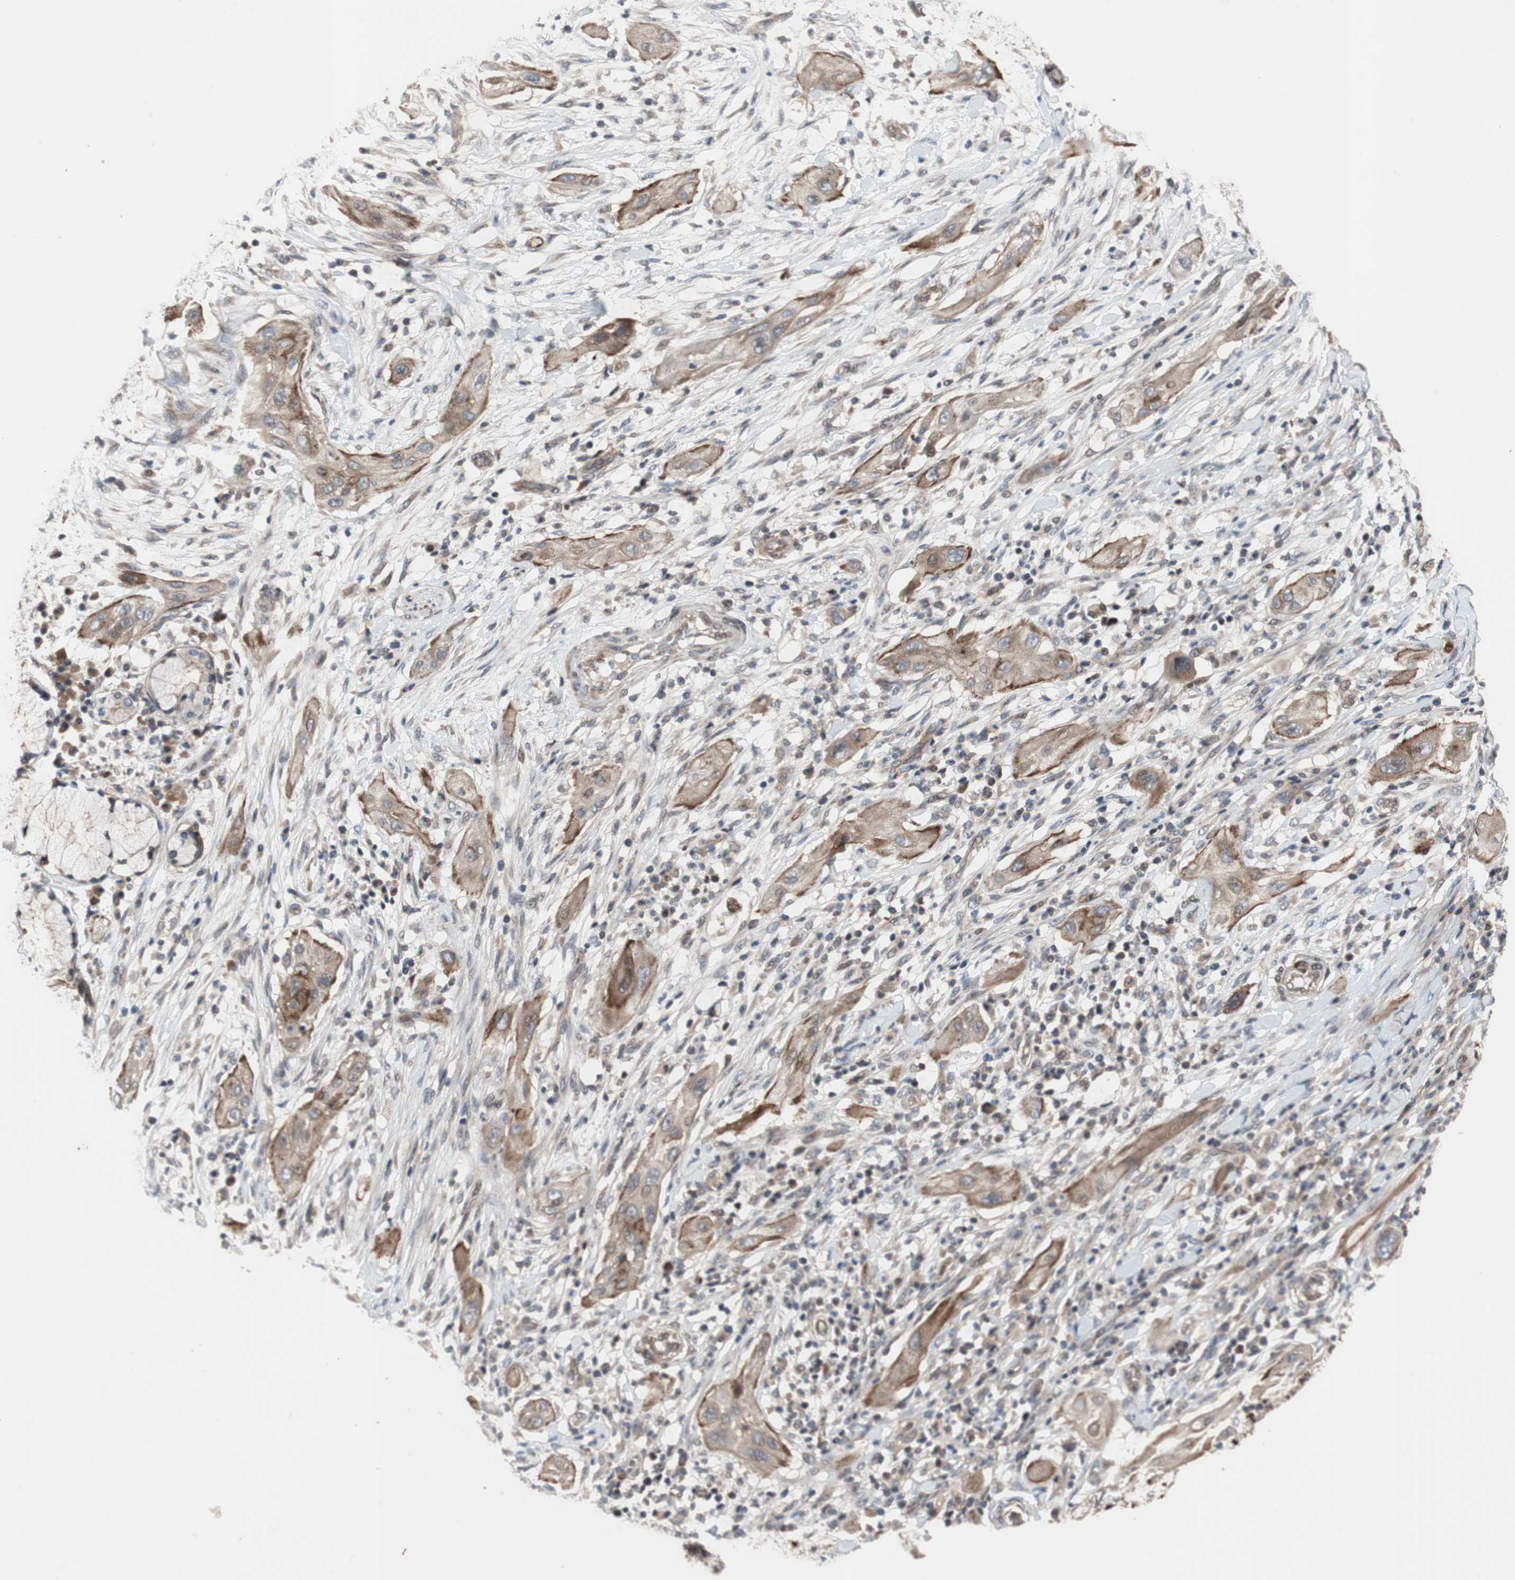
{"staining": {"intensity": "weak", "quantity": ">75%", "location": "cytoplasmic/membranous"}, "tissue": "lung cancer", "cell_type": "Tumor cells", "image_type": "cancer", "snomed": [{"axis": "morphology", "description": "Squamous cell carcinoma, NOS"}, {"axis": "topography", "description": "Lung"}], "caption": "This photomicrograph demonstrates IHC staining of human squamous cell carcinoma (lung), with low weak cytoplasmic/membranous expression in approximately >75% of tumor cells.", "gene": "OAZ1", "patient": {"sex": "female", "age": 47}}